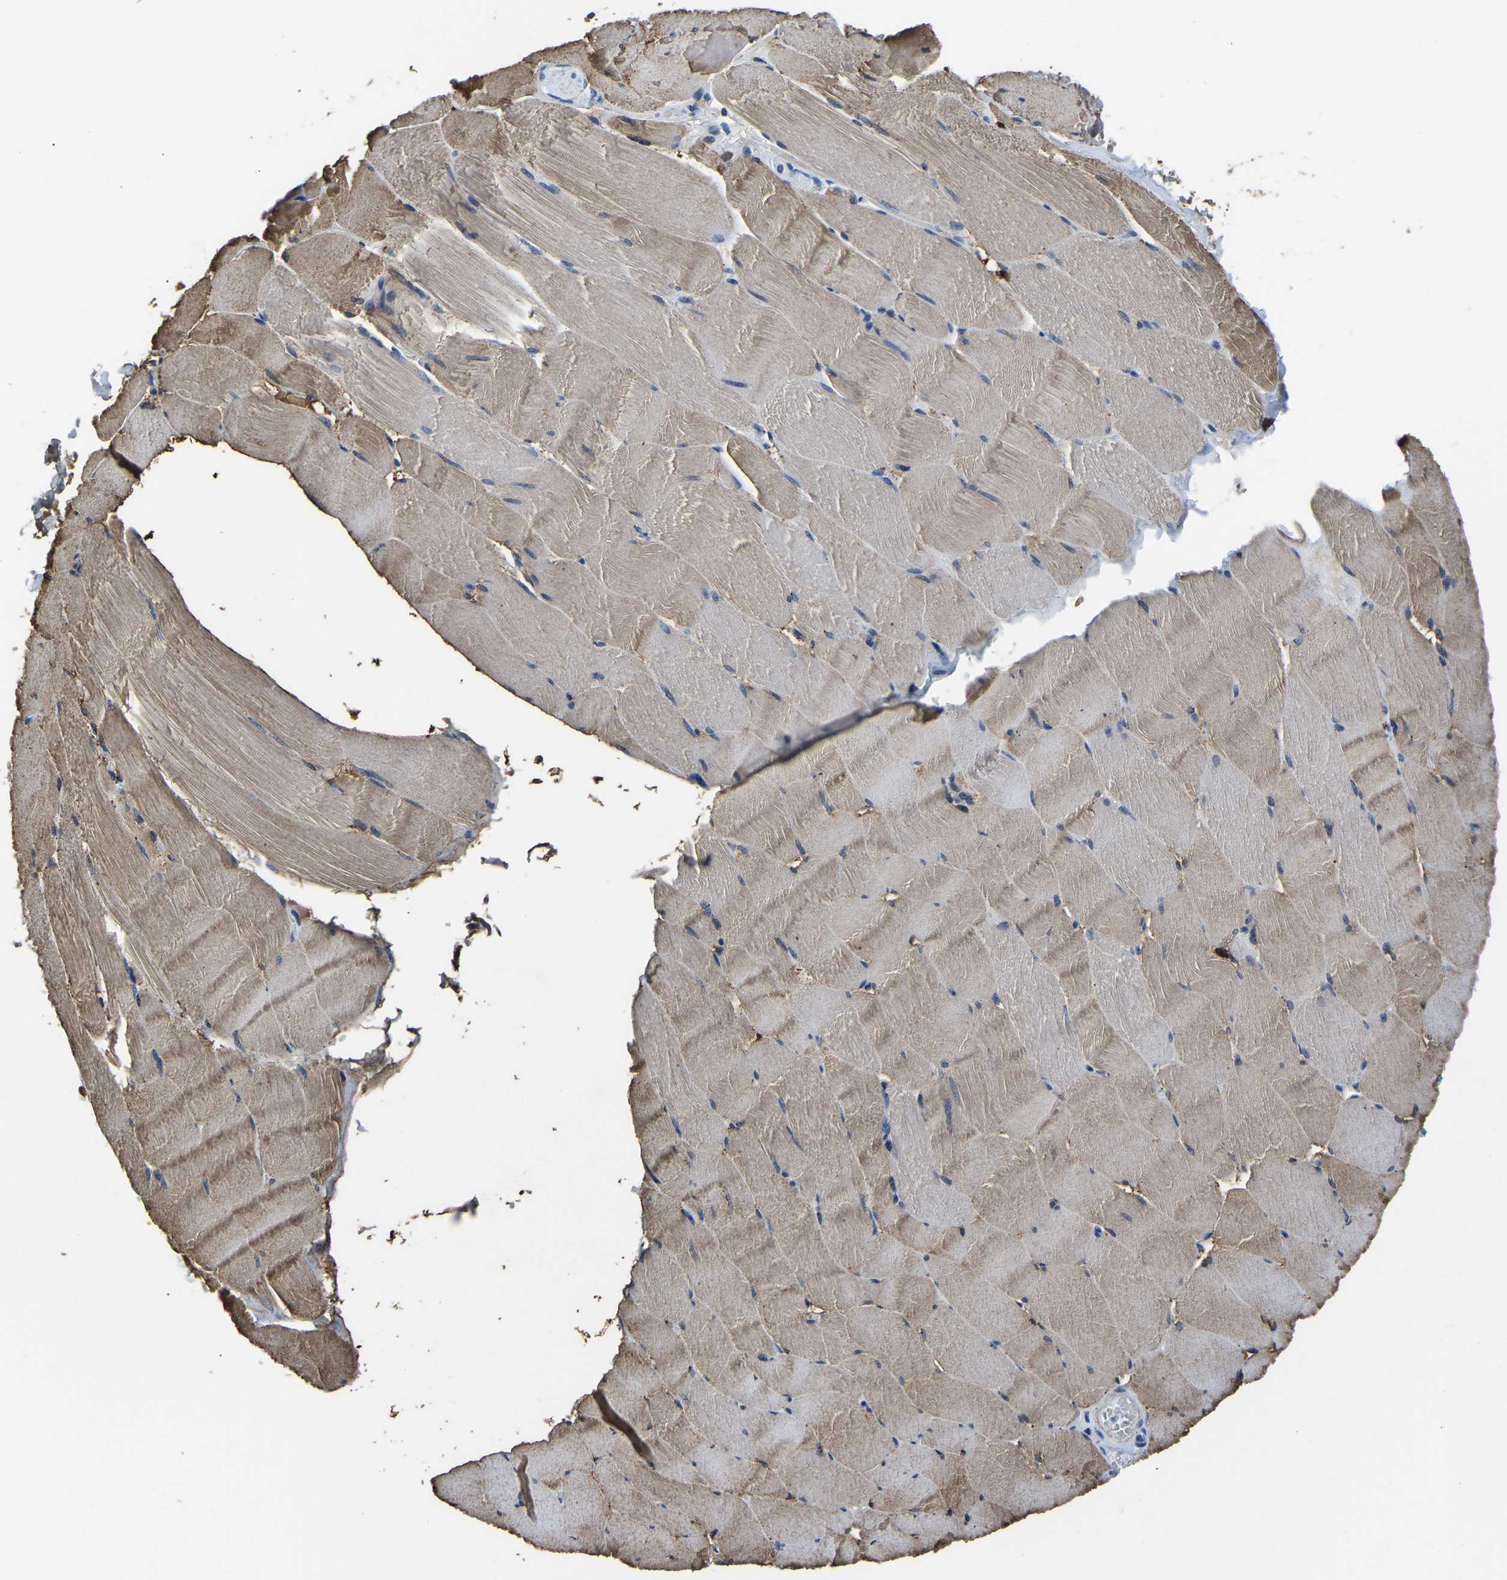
{"staining": {"intensity": "moderate", "quantity": "25%-75%", "location": "cytoplasmic/membranous"}, "tissue": "skeletal muscle", "cell_type": "Myocytes", "image_type": "normal", "snomed": [{"axis": "morphology", "description": "Normal tissue, NOS"}, {"axis": "topography", "description": "Skeletal muscle"}], "caption": "Immunohistochemistry image of benign skeletal muscle stained for a protein (brown), which demonstrates medium levels of moderate cytoplasmic/membranous expression in approximately 25%-75% of myocytes.", "gene": "MS4A3", "patient": {"sex": "male", "age": 62}}